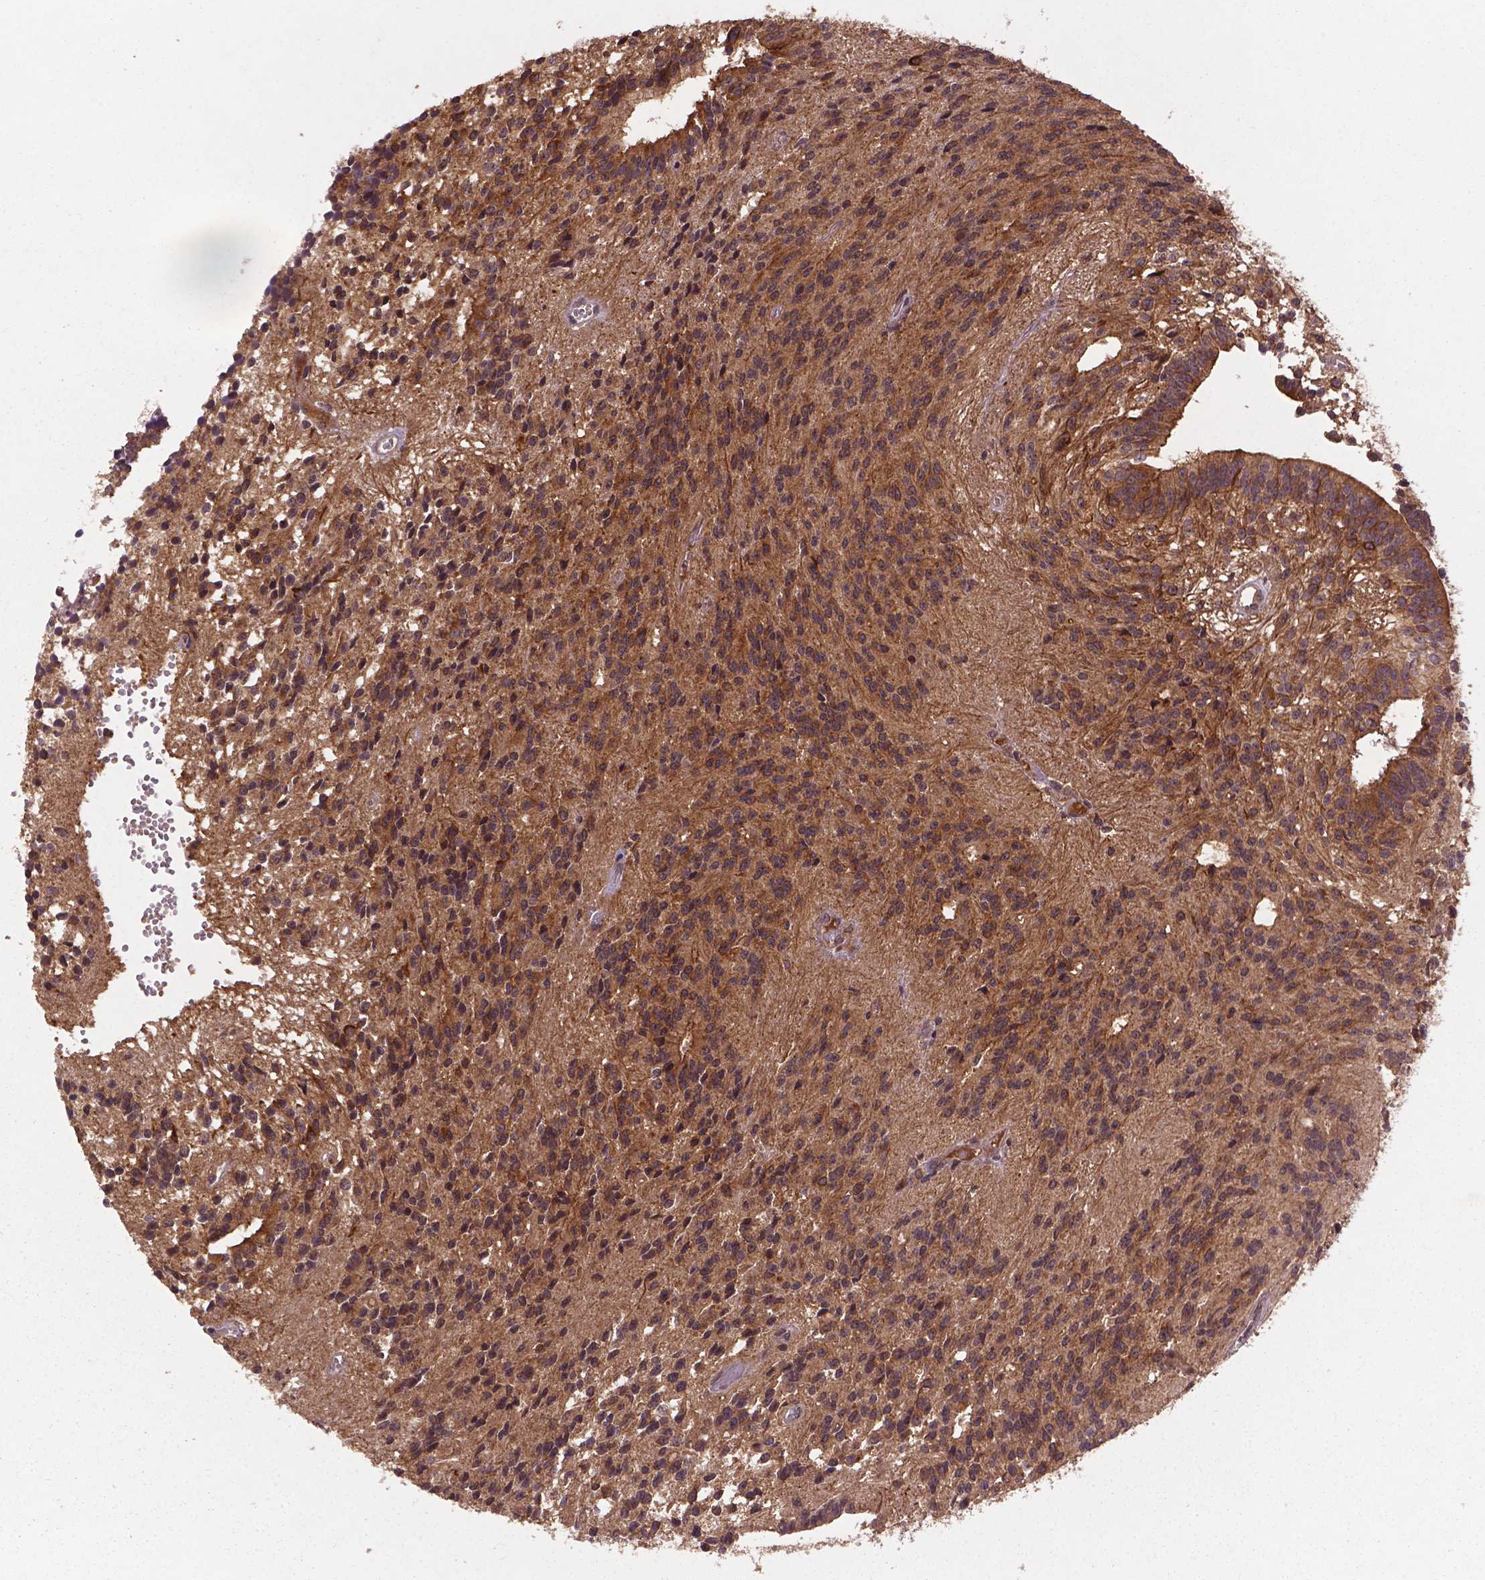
{"staining": {"intensity": "moderate", "quantity": ">75%", "location": "cytoplasmic/membranous"}, "tissue": "glioma", "cell_type": "Tumor cells", "image_type": "cancer", "snomed": [{"axis": "morphology", "description": "Glioma, malignant, Low grade"}, {"axis": "topography", "description": "Brain"}], "caption": "Low-grade glioma (malignant) stained with a protein marker demonstrates moderate staining in tumor cells.", "gene": "NIPAL2", "patient": {"sex": "male", "age": 31}}